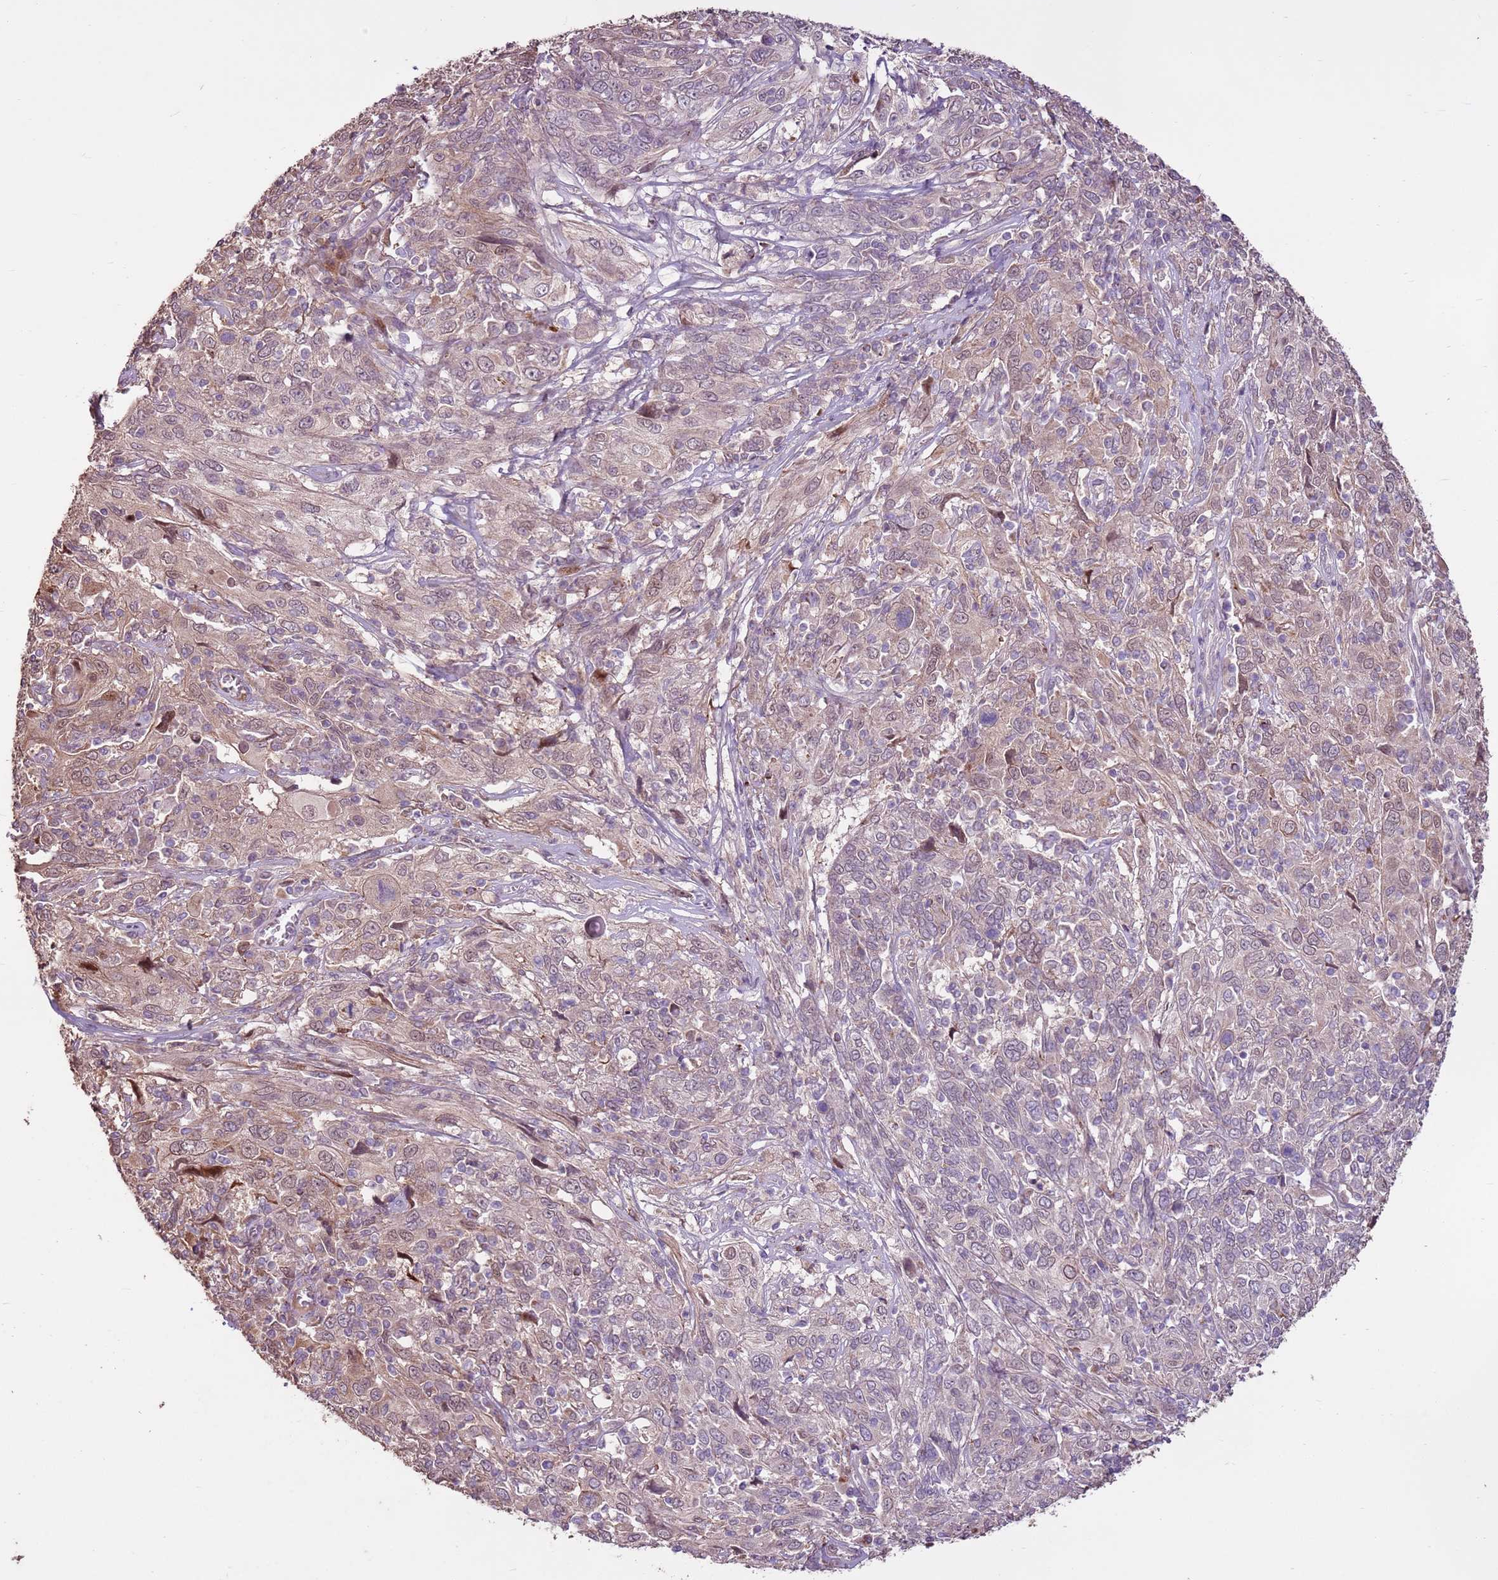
{"staining": {"intensity": "weak", "quantity": "<25%", "location": "cytoplasmic/membranous"}, "tissue": "cervical cancer", "cell_type": "Tumor cells", "image_type": "cancer", "snomed": [{"axis": "morphology", "description": "Squamous cell carcinoma, NOS"}, {"axis": "topography", "description": "Cervix"}], "caption": "Cervical cancer (squamous cell carcinoma) stained for a protein using immunohistochemistry (IHC) displays no positivity tumor cells.", "gene": "LGI4", "patient": {"sex": "female", "age": 46}}